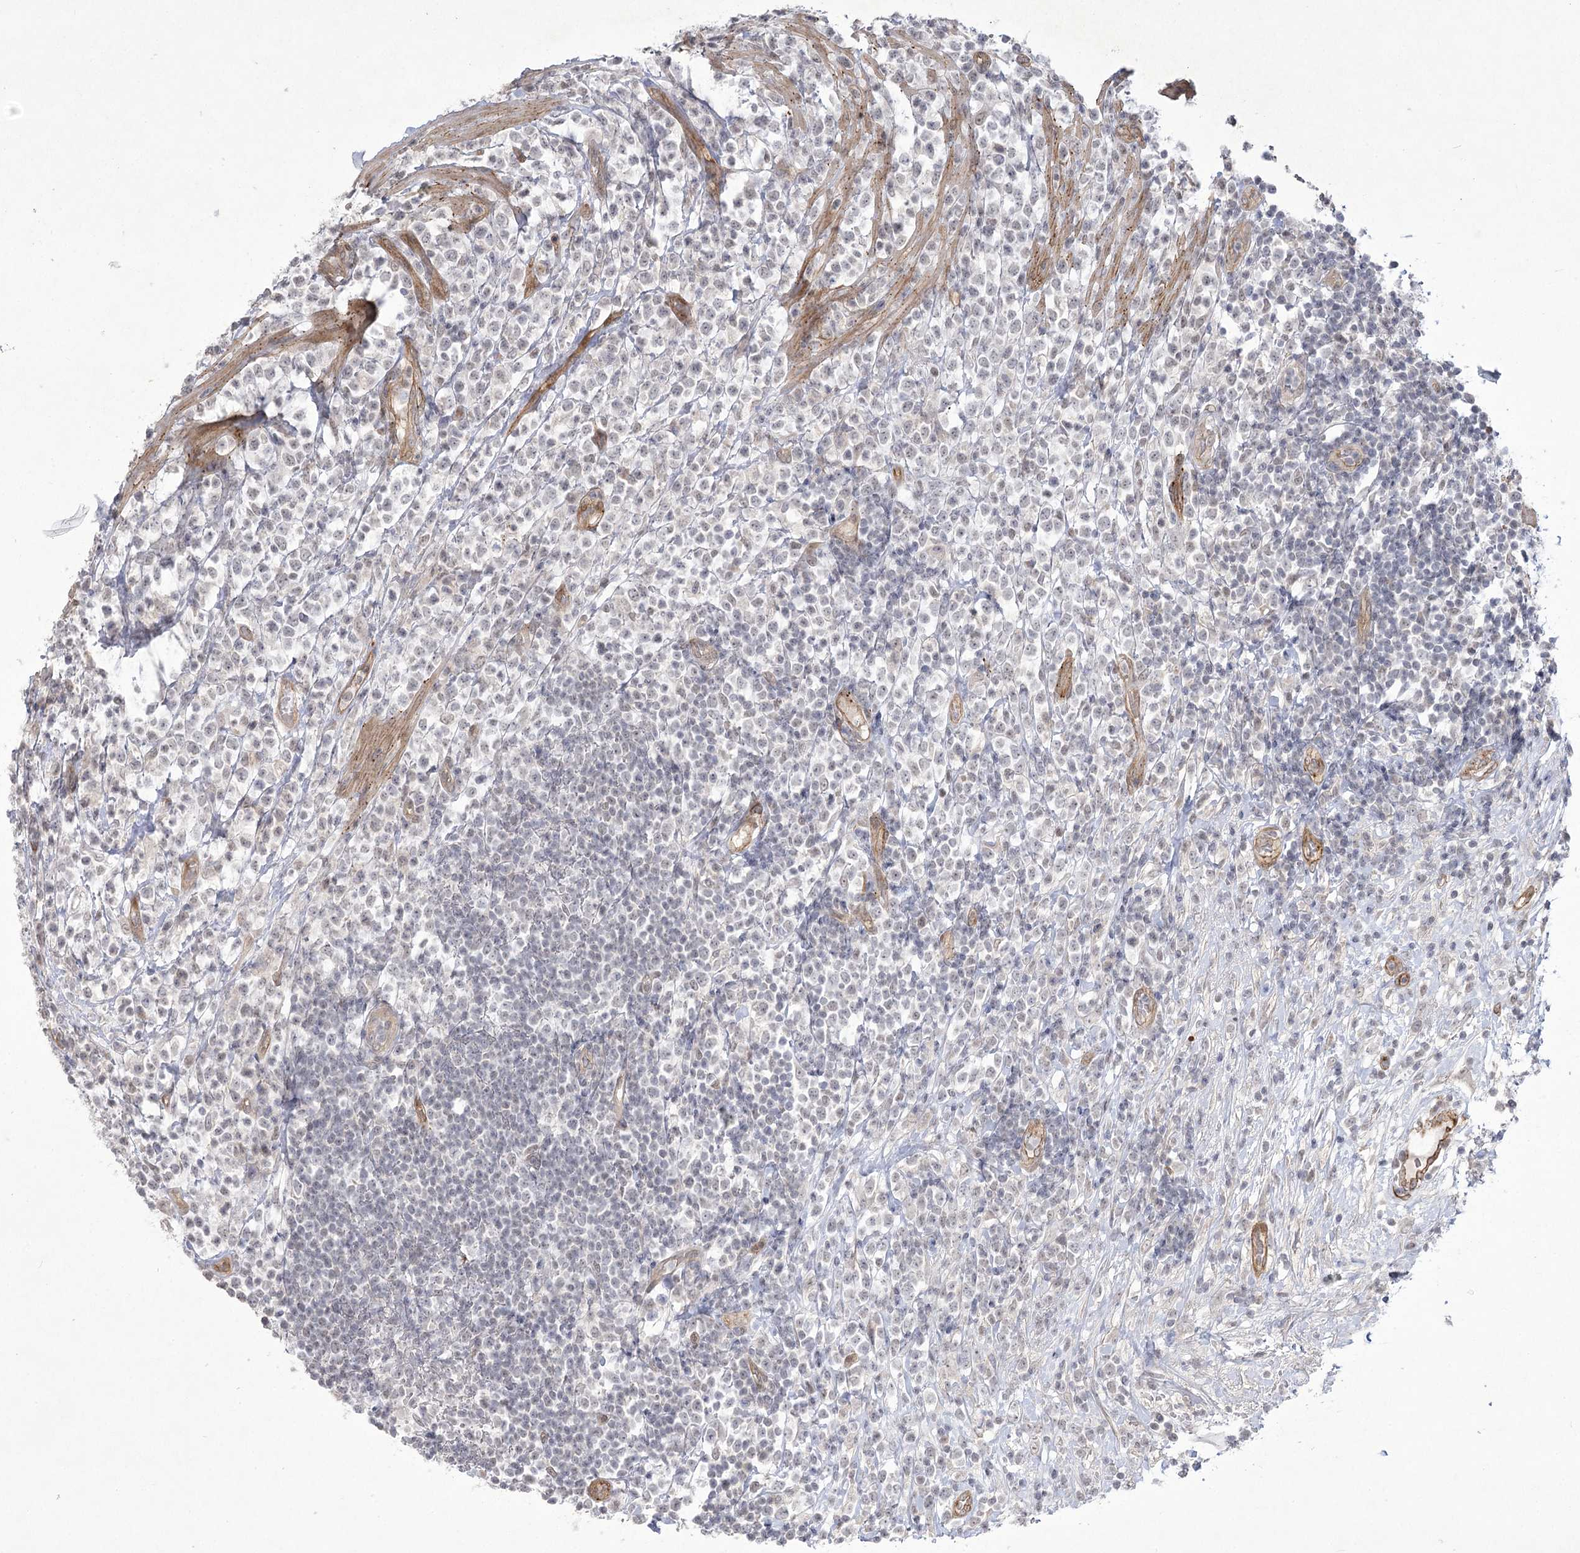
{"staining": {"intensity": "weak", "quantity": "25%-75%", "location": "nuclear"}, "tissue": "lymphoma", "cell_type": "Tumor cells", "image_type": "cancer", "snomed": [{"axis": "morphology", "description": "Malignant lymphoma, non-Hodgkin's type, High grade"}, {"axis": "topography", "description": "Colon"}], "caption": "Lymphoma tissue reveals weak nuclear expression in approximately 25%-75% of tumor cells (DAB = brown stain, brightfield microscopy at high magnification).", "gene": "AMTN", "patient": {"sex": "female", "age": 53}}